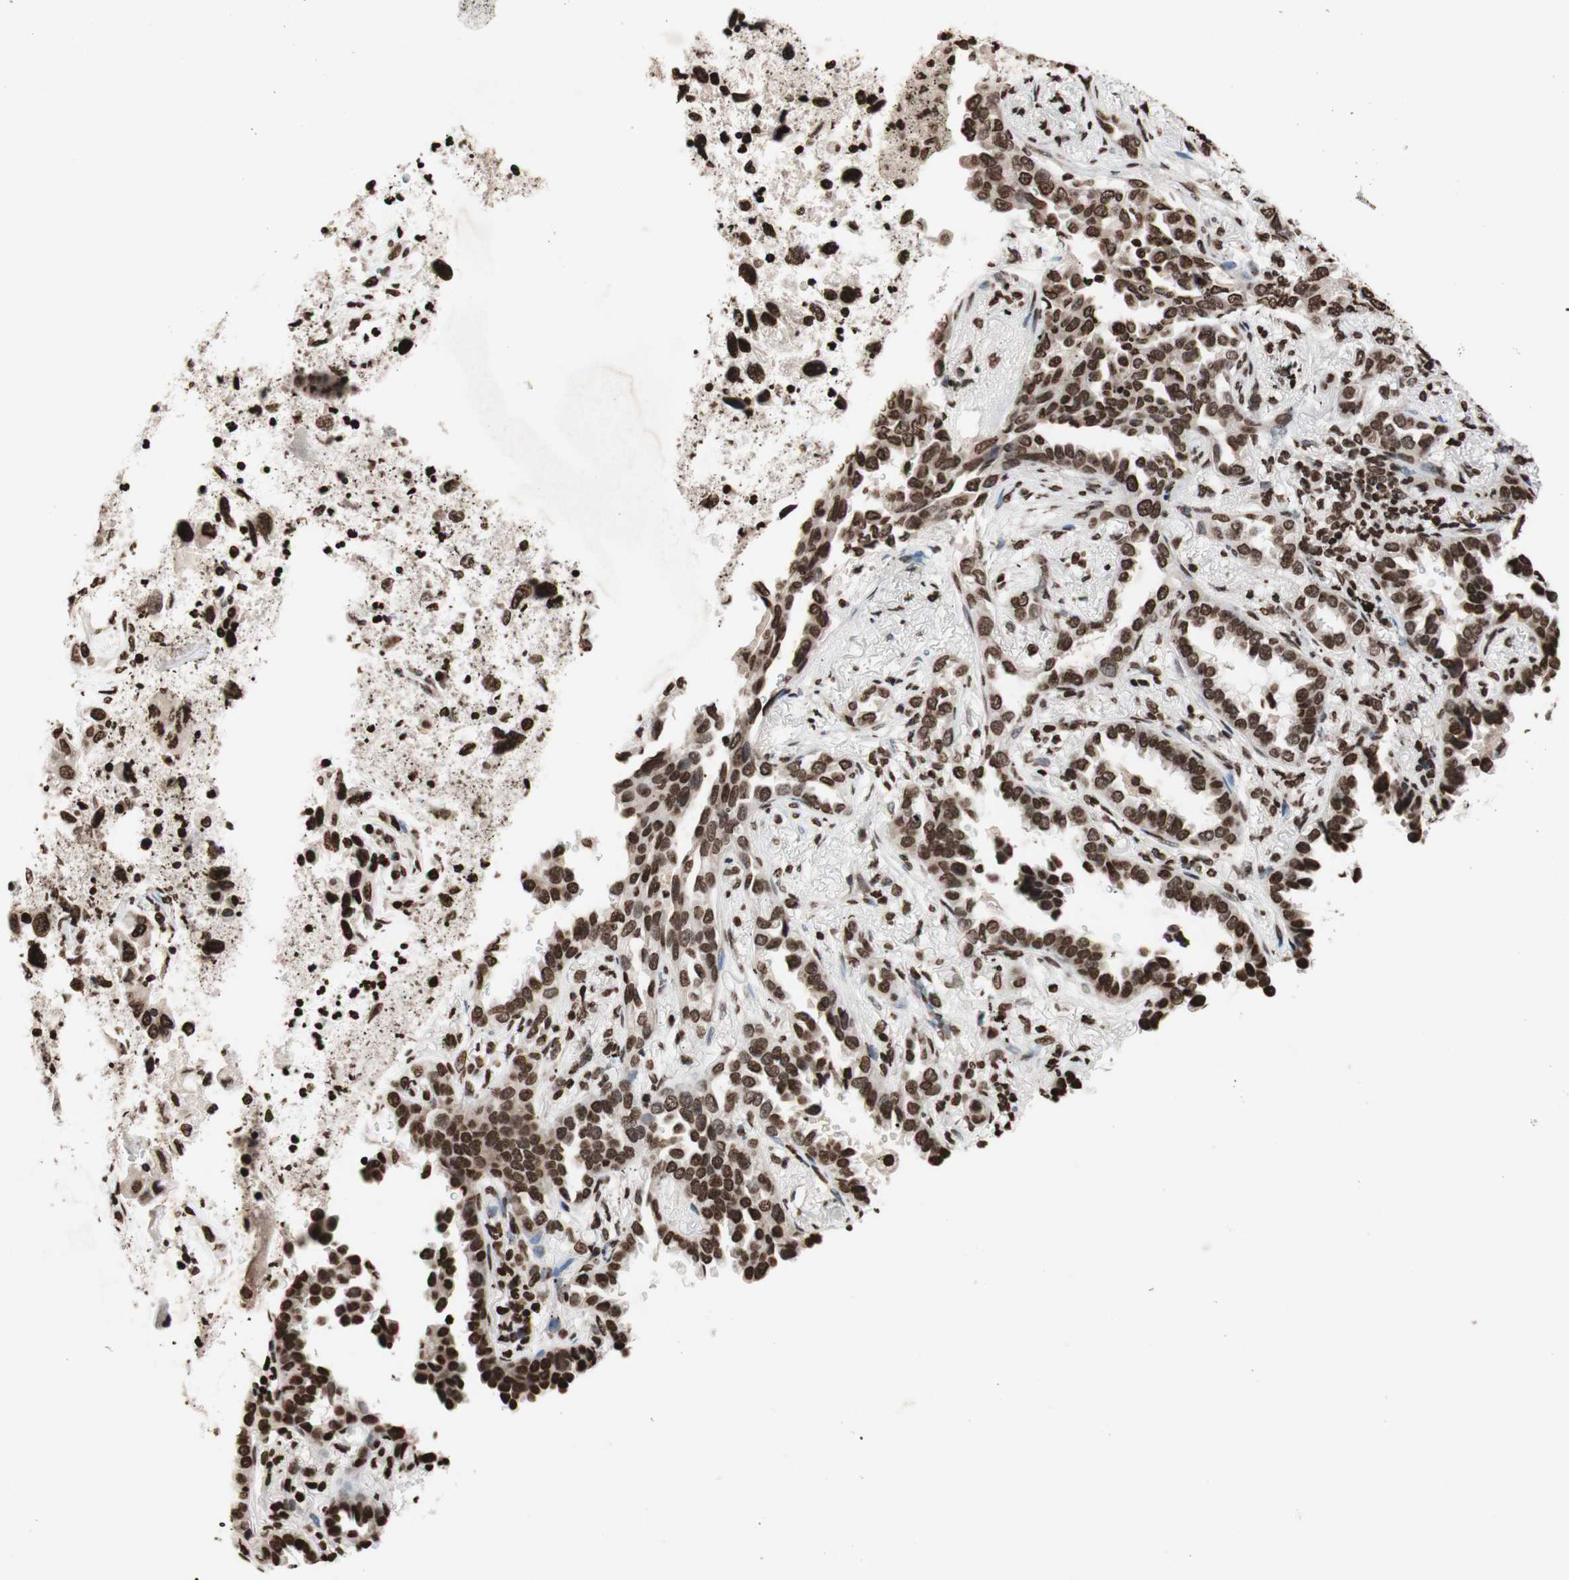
{"staining": {"intensity": "strong", "quantity": ">75%", "location": "nuclear"}, "tissue": "lung cancer", "cell_type": "Tumor cells", "image_type": "cancer", "snomed": [{"axis": "morphology", "description": "Normal tissue, NOS"}, {"axis": "morphology", "description": "Adenocarcinoma, NOS"}, {"axis": "topography", "description": "Lung"}], "caption": "Tumor cells exhibit strong nuclear positivity in about >75% of cells in lung adenocarcinoma. (DAB (3,3'-diaminobenzidine) IHC with brightfield microscopy, high magnification).", "gene": "NCOA3", "patient": {"sex": "male", "age": 59}}